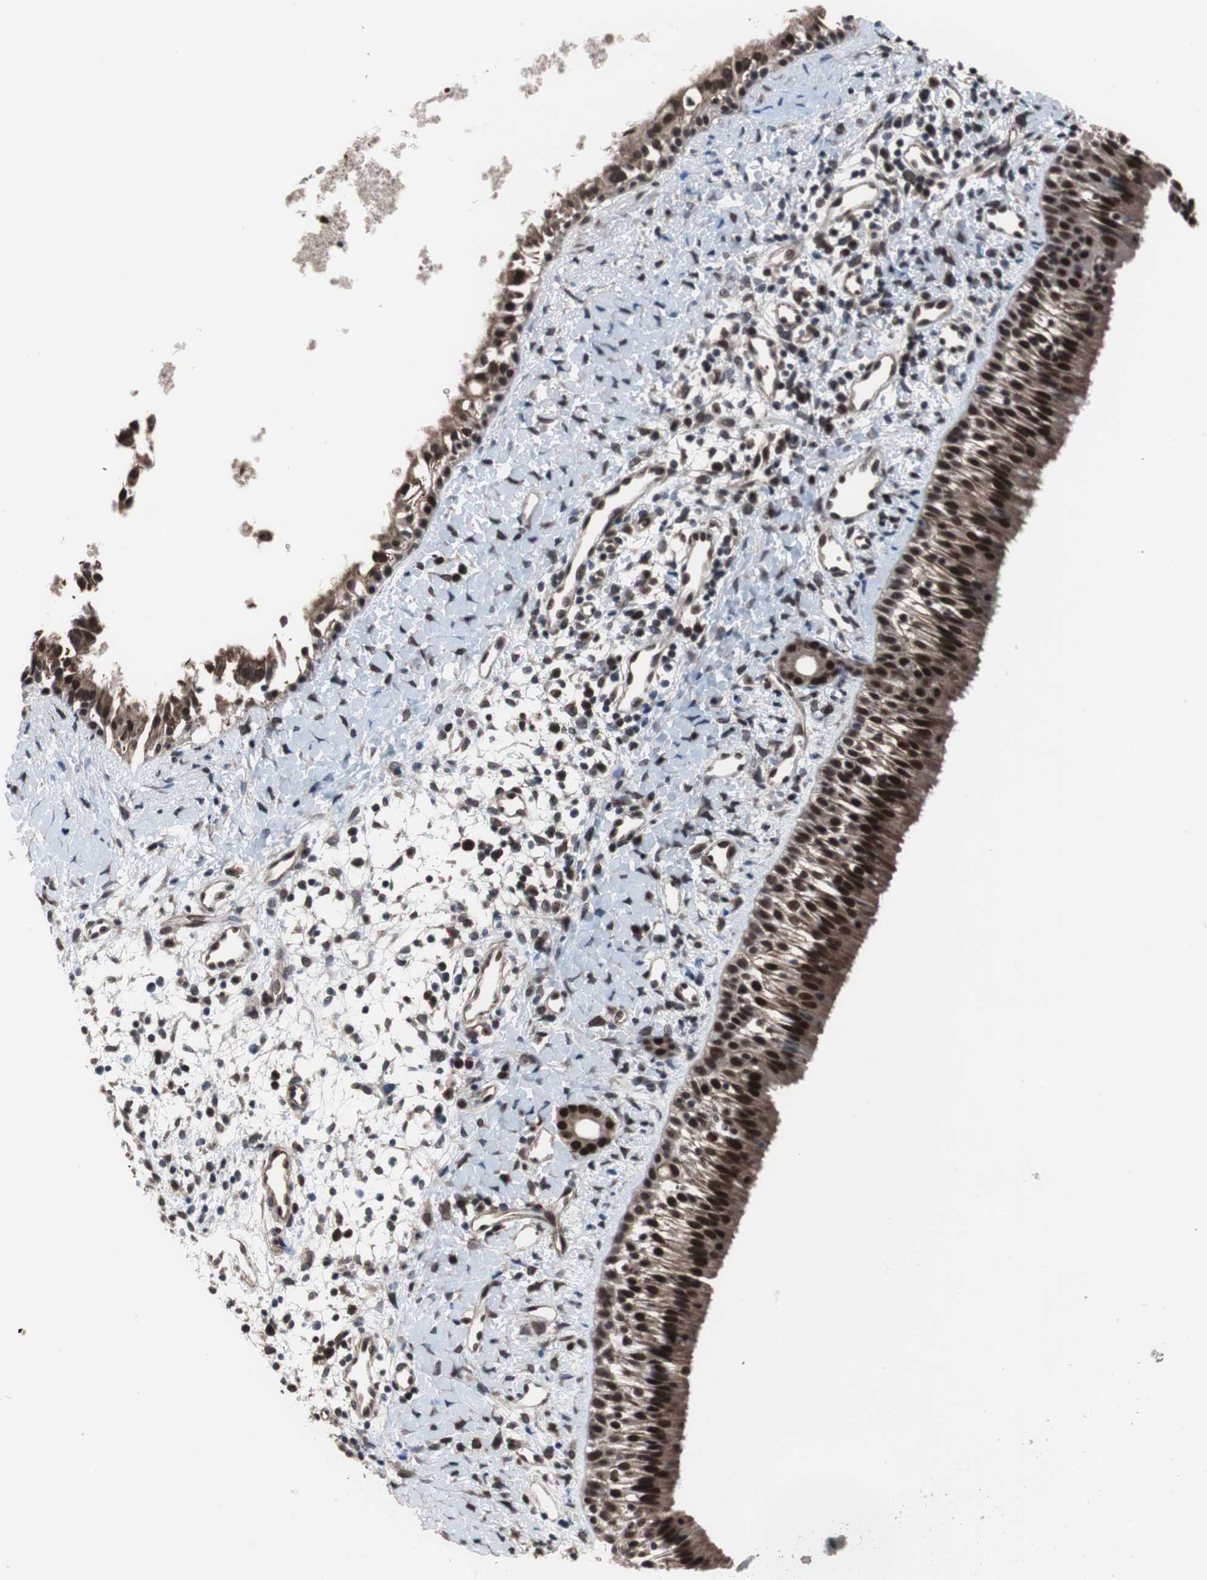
{"staining": {"intensity": "strong", "quantity": ">75%", "location": "cytoplasmic/membranous,nuclear"}, "tissue": "nasopharynx", "cell_type": "Respiratory epithelial cells", "image_type": "normal", "snomed": [{"axis": "morphology", "description": "Normal tissue, NOS"}, {"axis": "topography", "description": "Nasopharynx"}], "caption": "Respiratory epithelial cells exhibit high levels of strong cytoplasmic/membranous,nuclear positivity in approximately >75% of cells in normal nasopharynx. (brown staining indicates protein expression, while blue staining denotes nuclei).", "gene": "GTF2F2", "patient": {"sex": "male", "age": 22}}